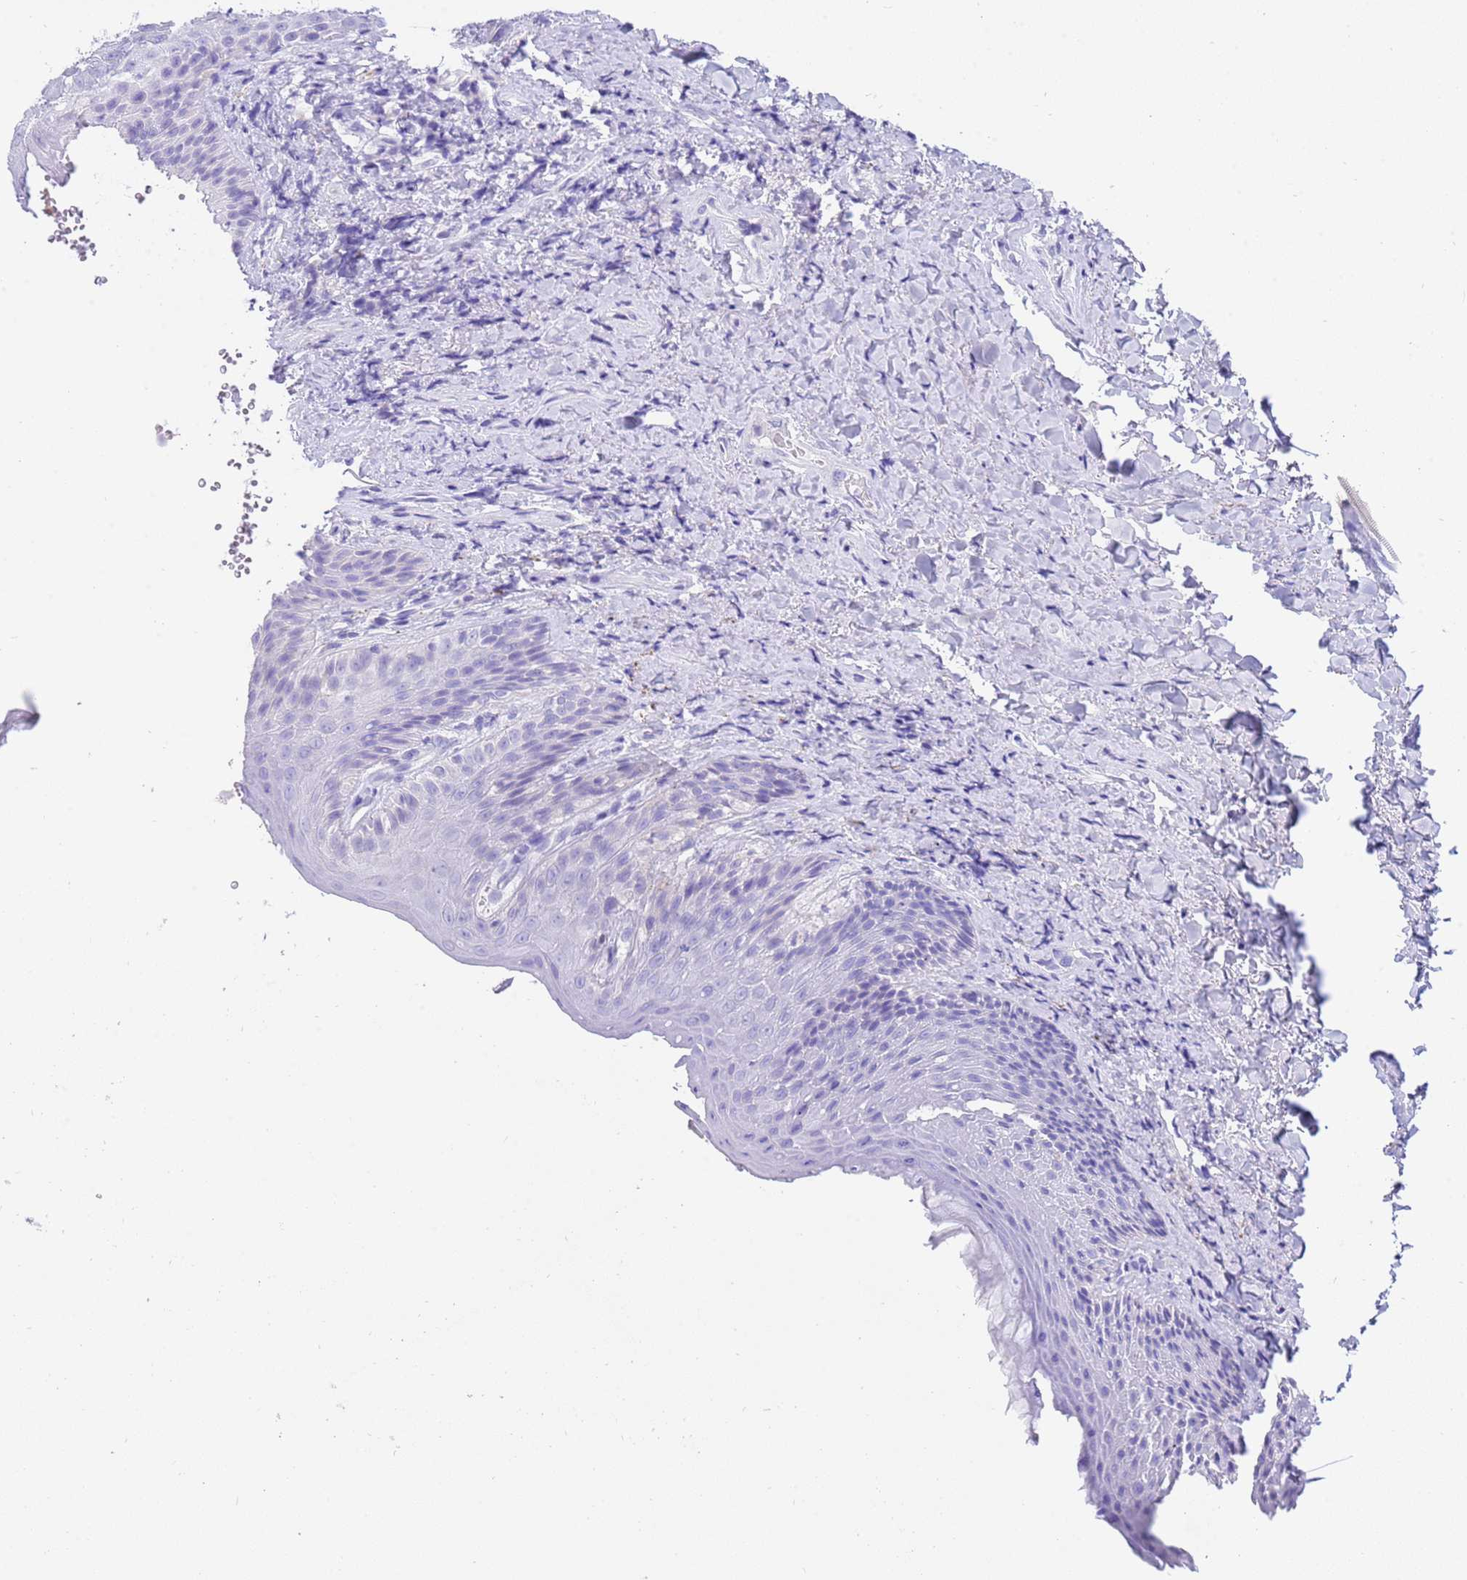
{"staining": {"intensity": "negative", "quantity": "none", "location": "none"}, "tissue": "skin", "cell_type": "Epidermal cells", "image_type": "normal", "snomed": [{"axis": "morphology", "description": "Normal tissue, NOS"}, {"axis": "topography", "description": "Anal"}], "caption": "The immunohistochemistry (IHC) histopathology image has no significant expression in epidermal cells of skin. (DAB IHC with hematoxylin counter stain).", "gene": "CPB1", "patient": {"sex": "female", "age": 89}}